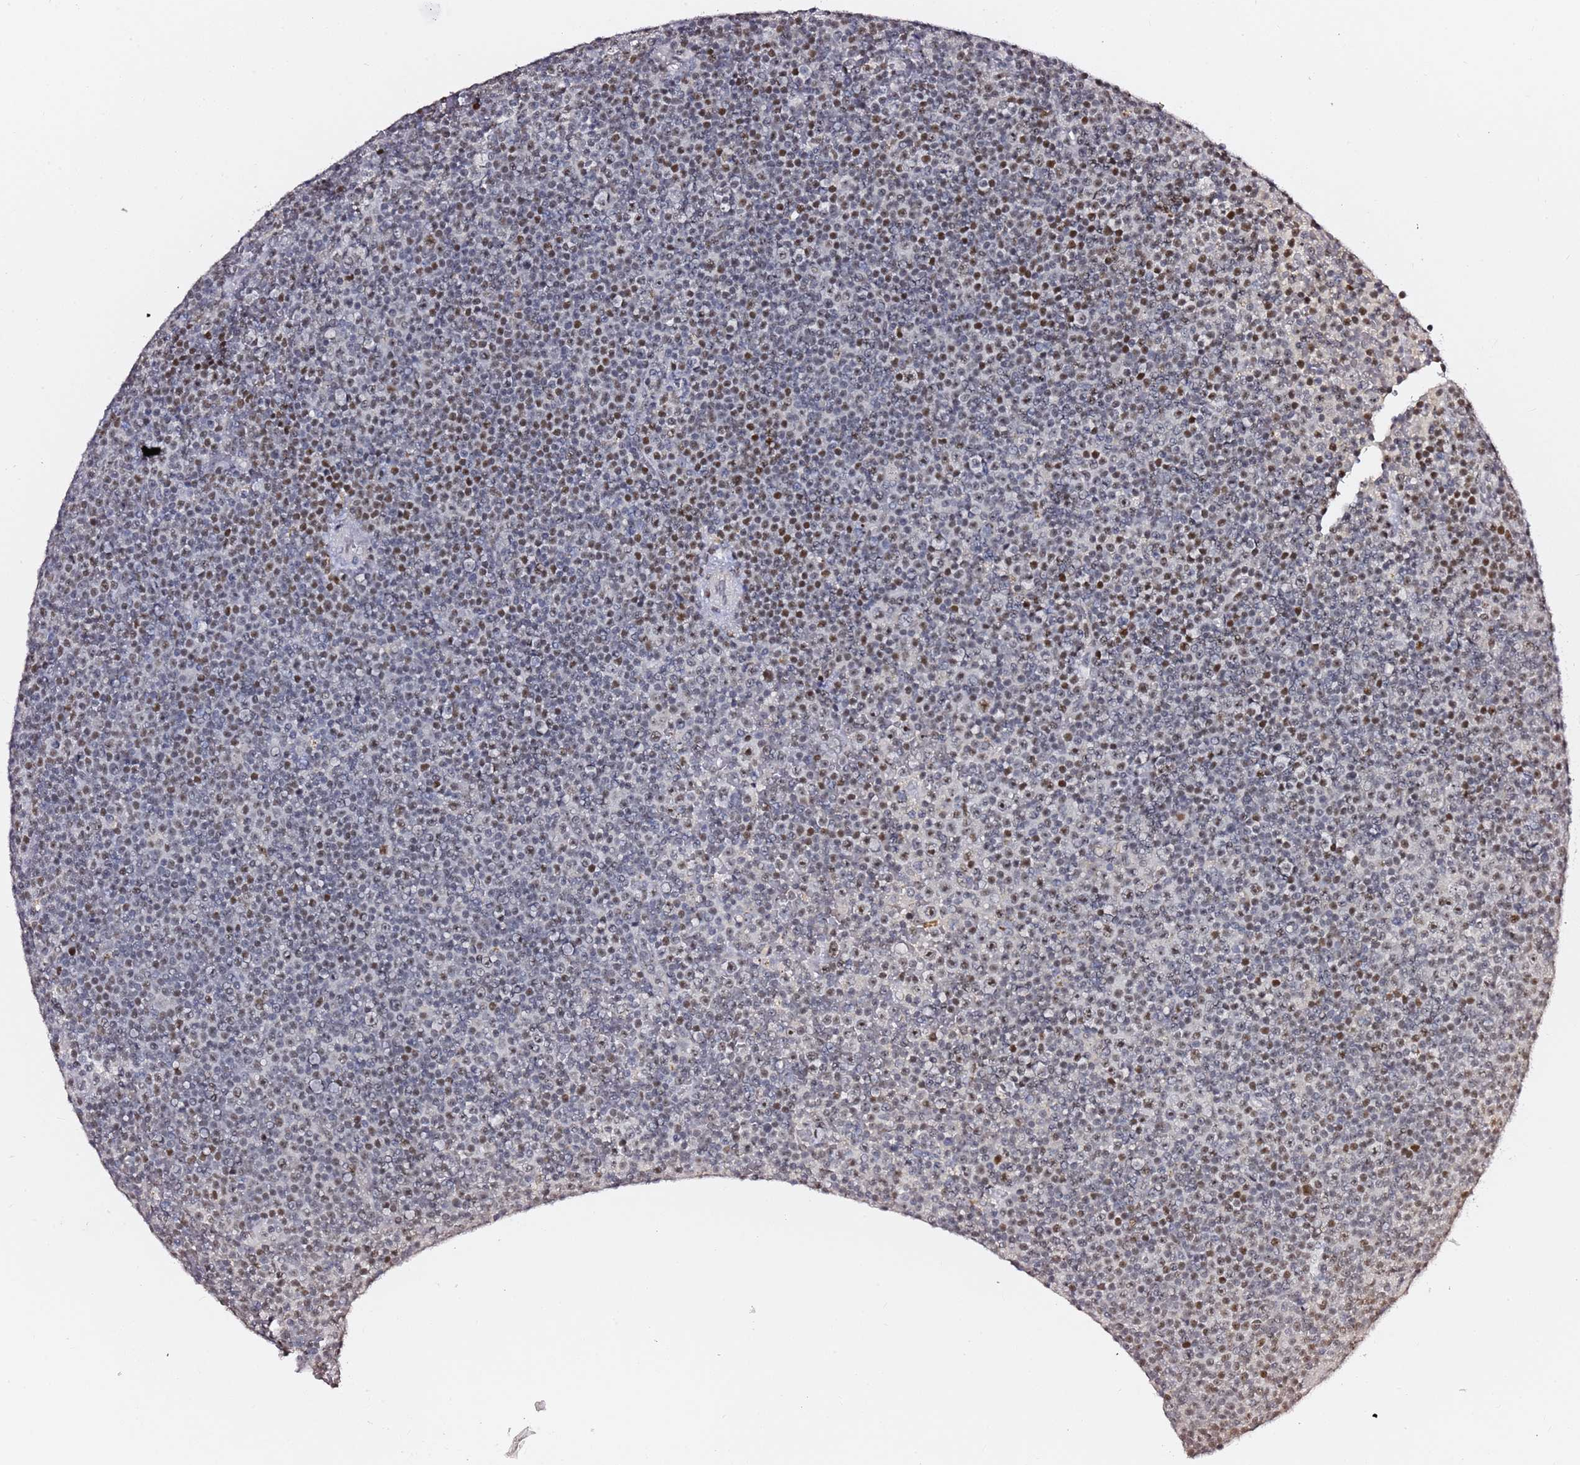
{"staining": {"intensity": "moderate", "quantity": "25%-75%", "location": "nuclear"}, "tissue": "lymphoma", "cell_type": "Tumor cells", "image_type": "cancer", "snomed": [{"axis": "morphology", "description": "Malignant lymphoma, non-Hodgkin's type, Low grade"}, {"axis": "topography", "description": "Lymph node"}], "caption": "Immunohistochemical staining of malignant lymphoma, non-Hodgkin's type (low-grade) reveals moderate nuclear protein expression in about 25%-75% of tumor cells.", "gene": "FCF1", "patient": {"sex": "female", "age": 67}}